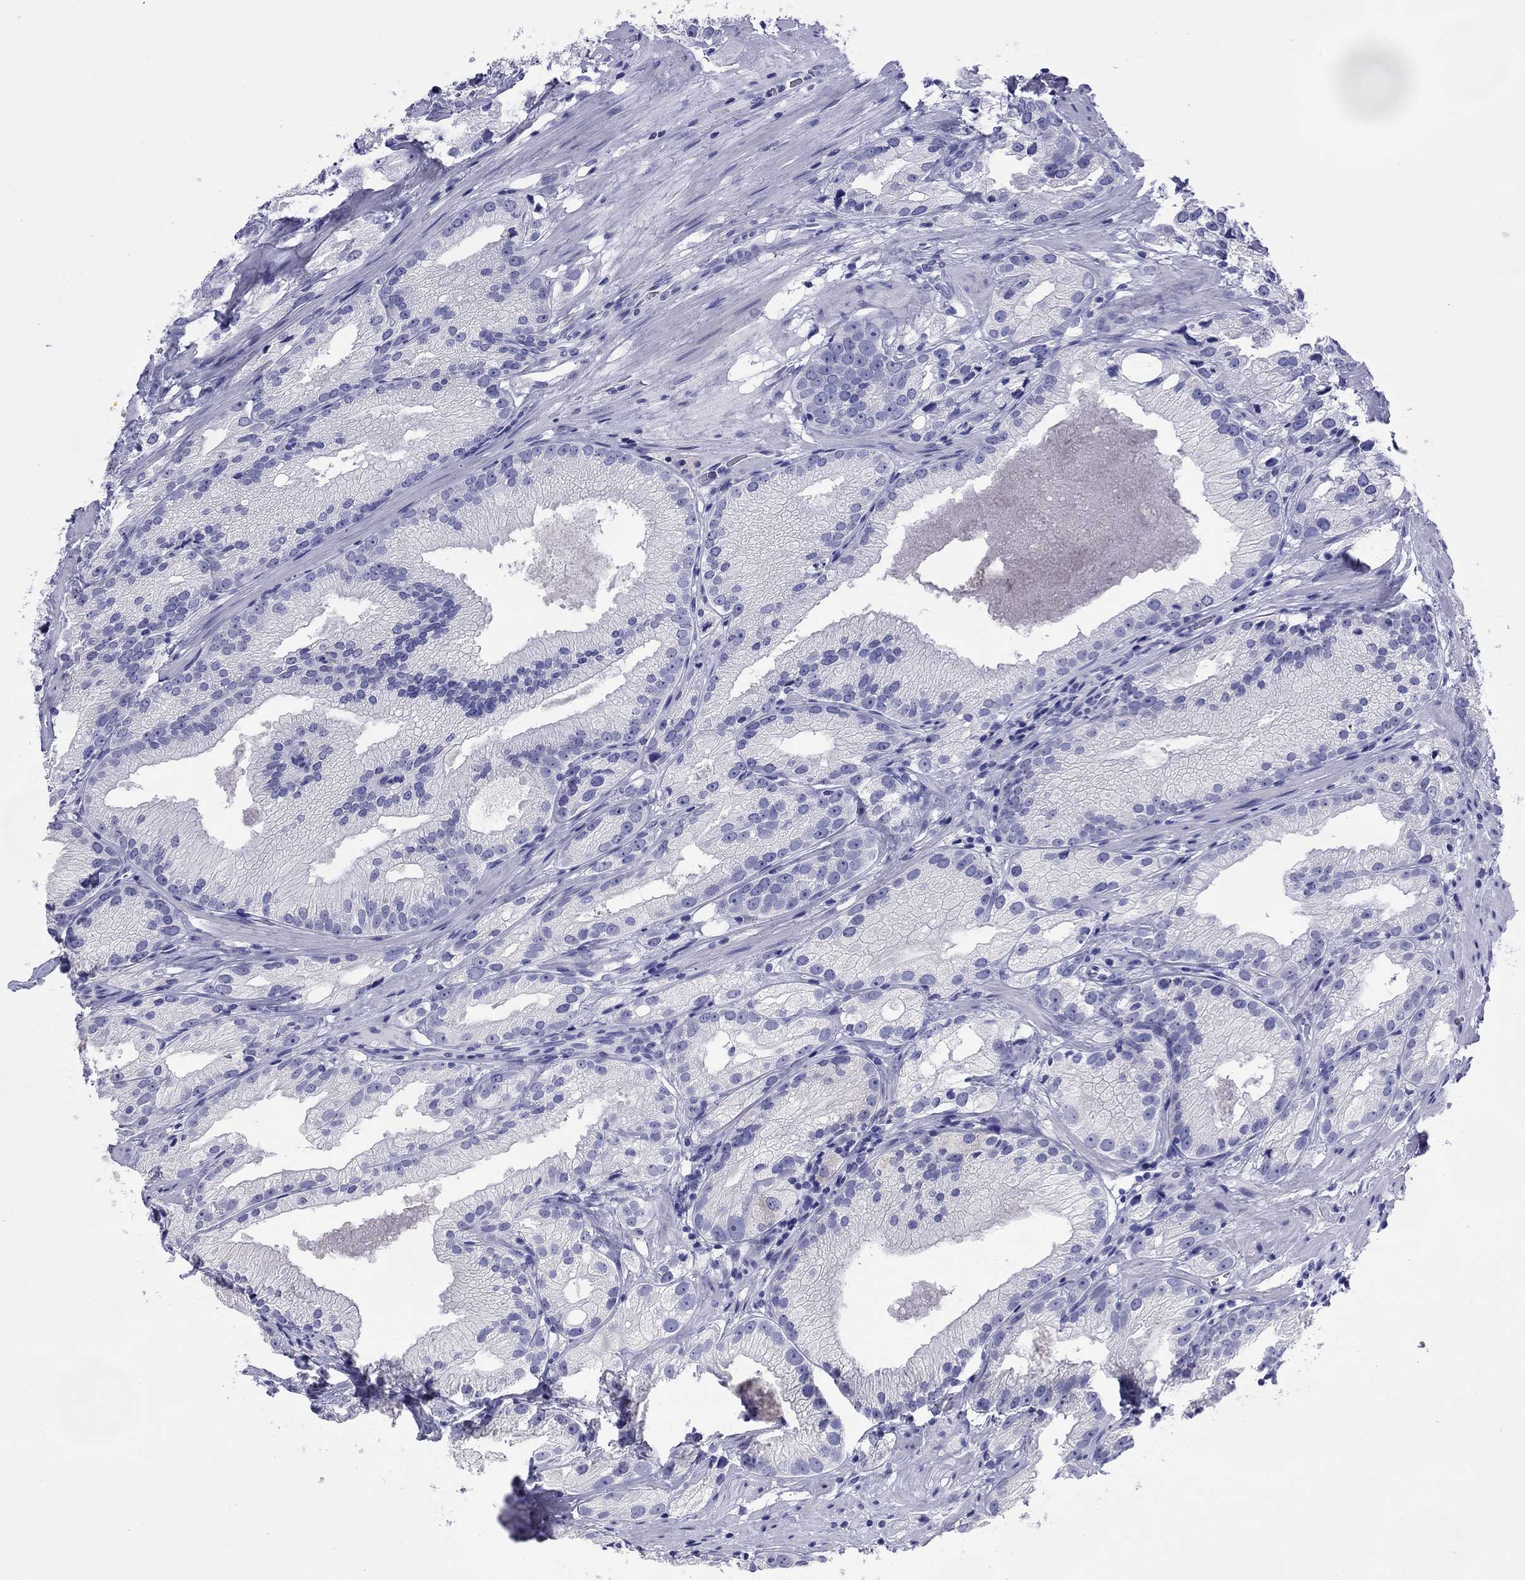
{"staining": {"intensity": "negative", "quantity": "none", "location": "none"}, "tissue": "prostate cancer", "cell_type": "Tumor cells", "image_type": "cancer", "snomed": [{"axis": "morphology", "description": "Adenocarcinoma, High grade"}, {"axis": "topography", "description": "Prostate and seminal vesicle, NOS"}], "caption": "Protein analysis of high-grade adenocarcinoma (prostate) shows no significant staining in tumor cells.", "gene": "FIGLA", "patient": {"sex": "male", "age": 62}}